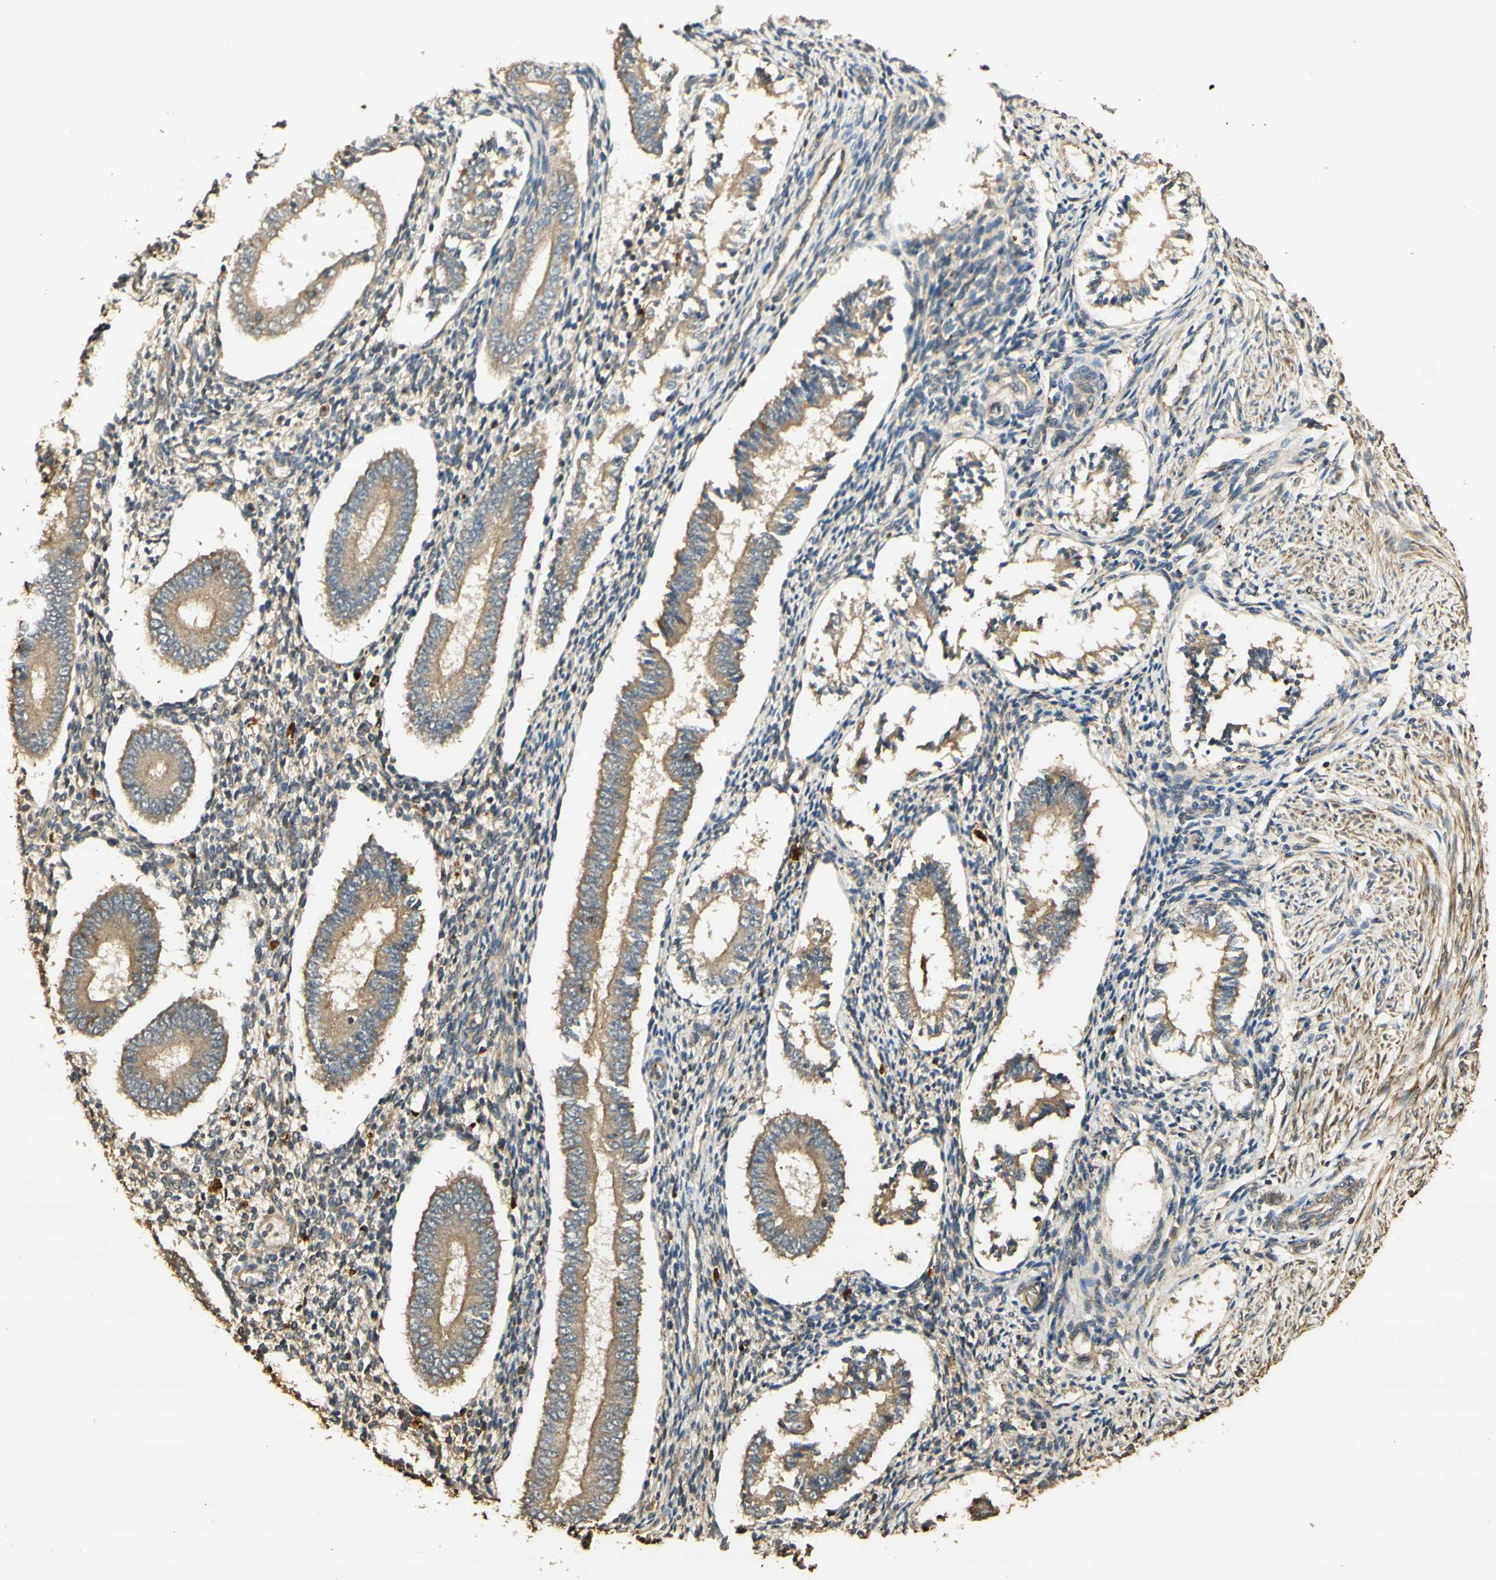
{"staining": {"intensity": "moderate", "quantity": "<25%", "location": "cytoplasmic/membranous"}, "tissue": "endometrium", "cell_type": "Cells in endometrial stroma", "image_type": "normal", "snomed": [{"axis": "morphology", "description": "Normal tissue, NOS"}, {"axis": "topography", "description": "Endometrium"}], "caption": "Immunohistochemical staining of benign human endometrium demonstrates low levels of moderate cytoplasmic/membranous staining in about <25% of cells in endometrial stroma.", "gene": "AGER", "patient": {"sex": "female", "age": 42}}